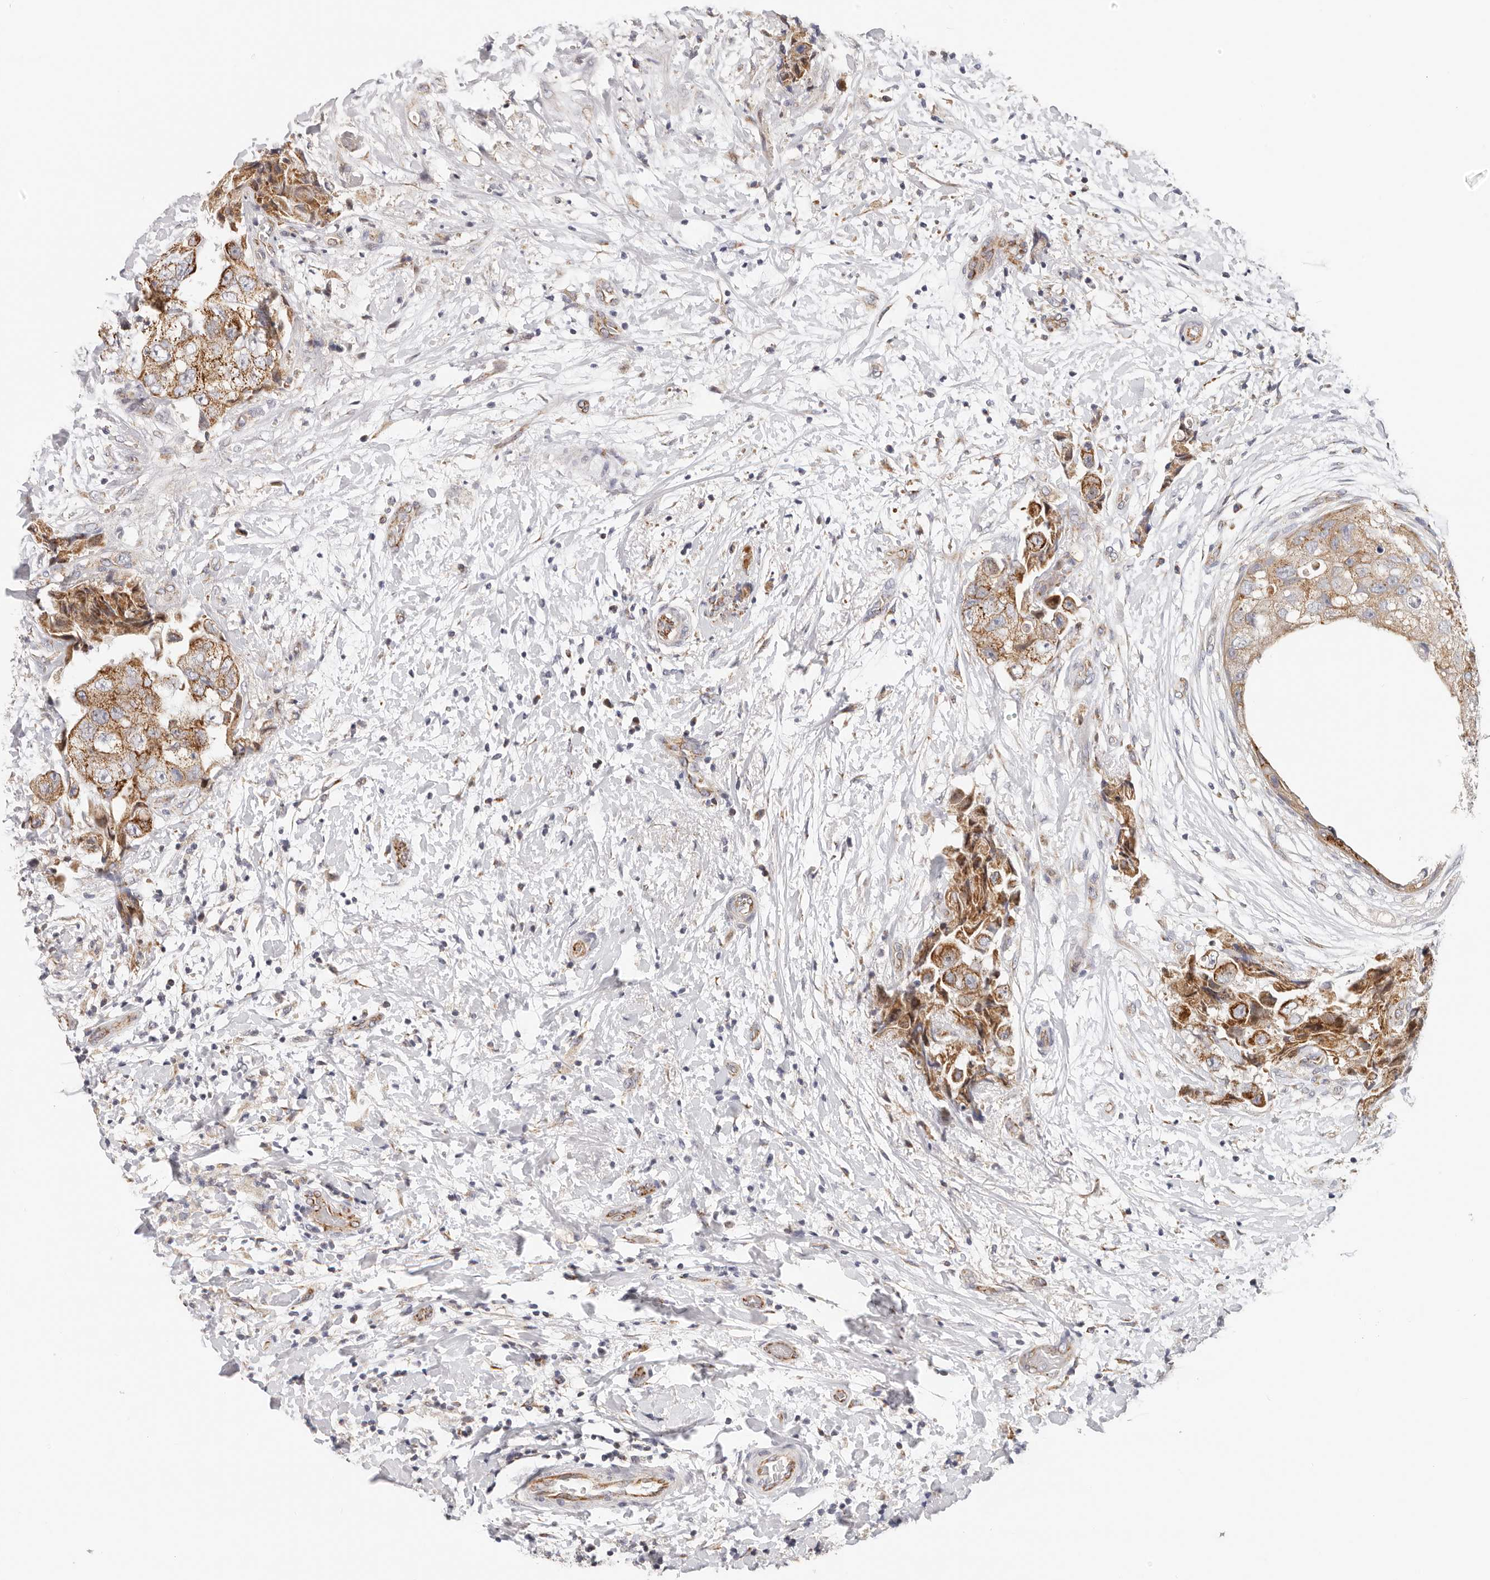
{"staining": {"intensity": "strong", "quantity": ">75%", "location": "cytoplasmic/membranous"}, "tissue": "breast cancer", "cell_type": "Tumor cells", "image_type": "cancer", "snomed": [{"axis": "morphology", "description": "Normal tissue, NOS"}, {"axis": "morphology", "description": "Duct carcinoma"}, {"axis": "topography", "description": "Breast"}], "caption": "Tumor cells demonstrate strong cytoplasmic/membranous staining in approximately >75% of cells in breast cancer (intraductal carcinoma). (brown staining indicates protein expression, while blue staining denotes nuclei).", "gene": "AFDN", "patient": {"sex": "female", "age": 62}}